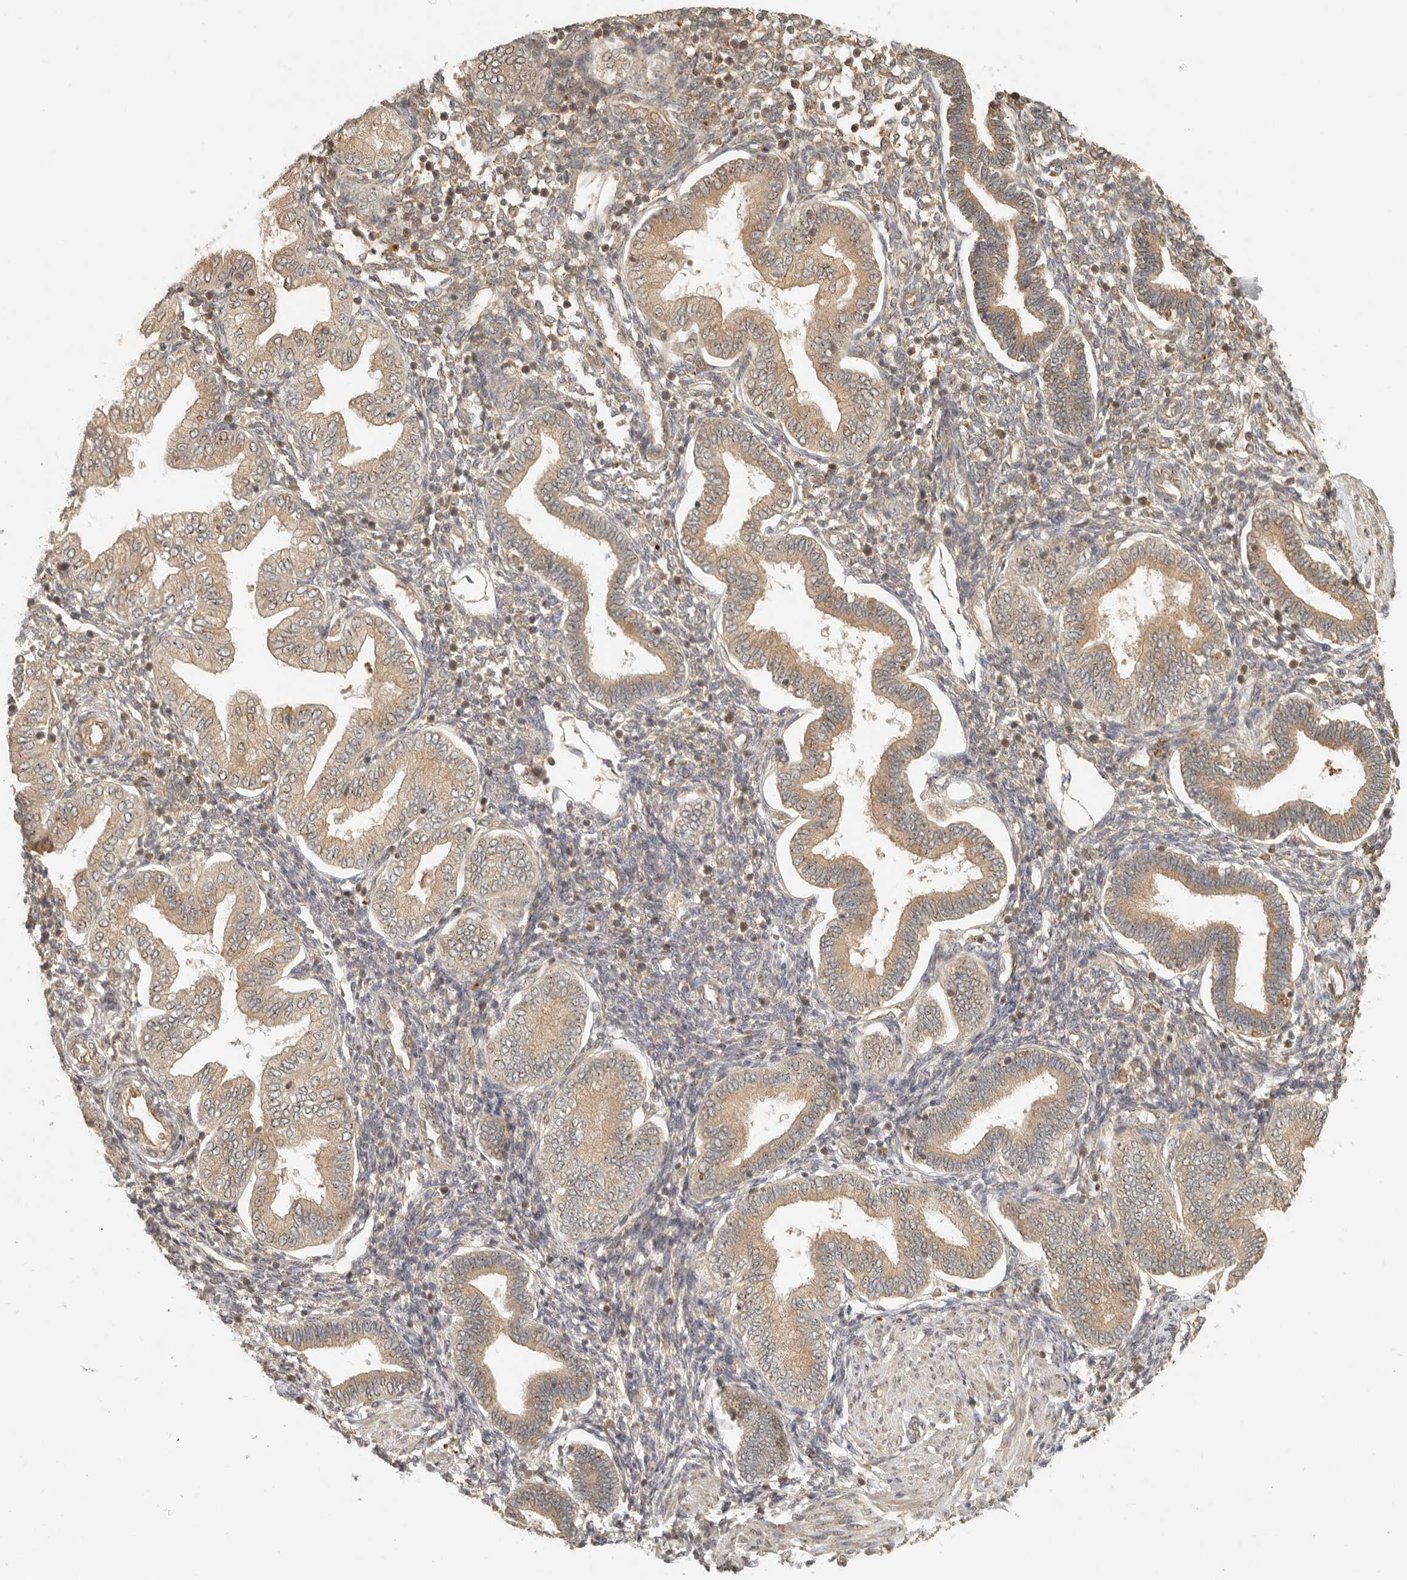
{"staining": {"intensity": "weak", "quantity": "<25%", "location": "cytoplasmic/membranous"}, "tissue": "endometrium", "cell_type": "Cells in endometrial stroma", "image_type": "normal", "snomed": [{"axis": "morphology", "description": "Normal tissue, NOS"}, {"axis": "topography", "description": "Endometrium"}], "caption": "IHC photomicrograph of normal endometrium: endometrium stained with DAB reveals no significant protein staining in cells in endometrial stroma.", "gene": "ANKRD61", "patient": {"sex": "female", "age": 53}}